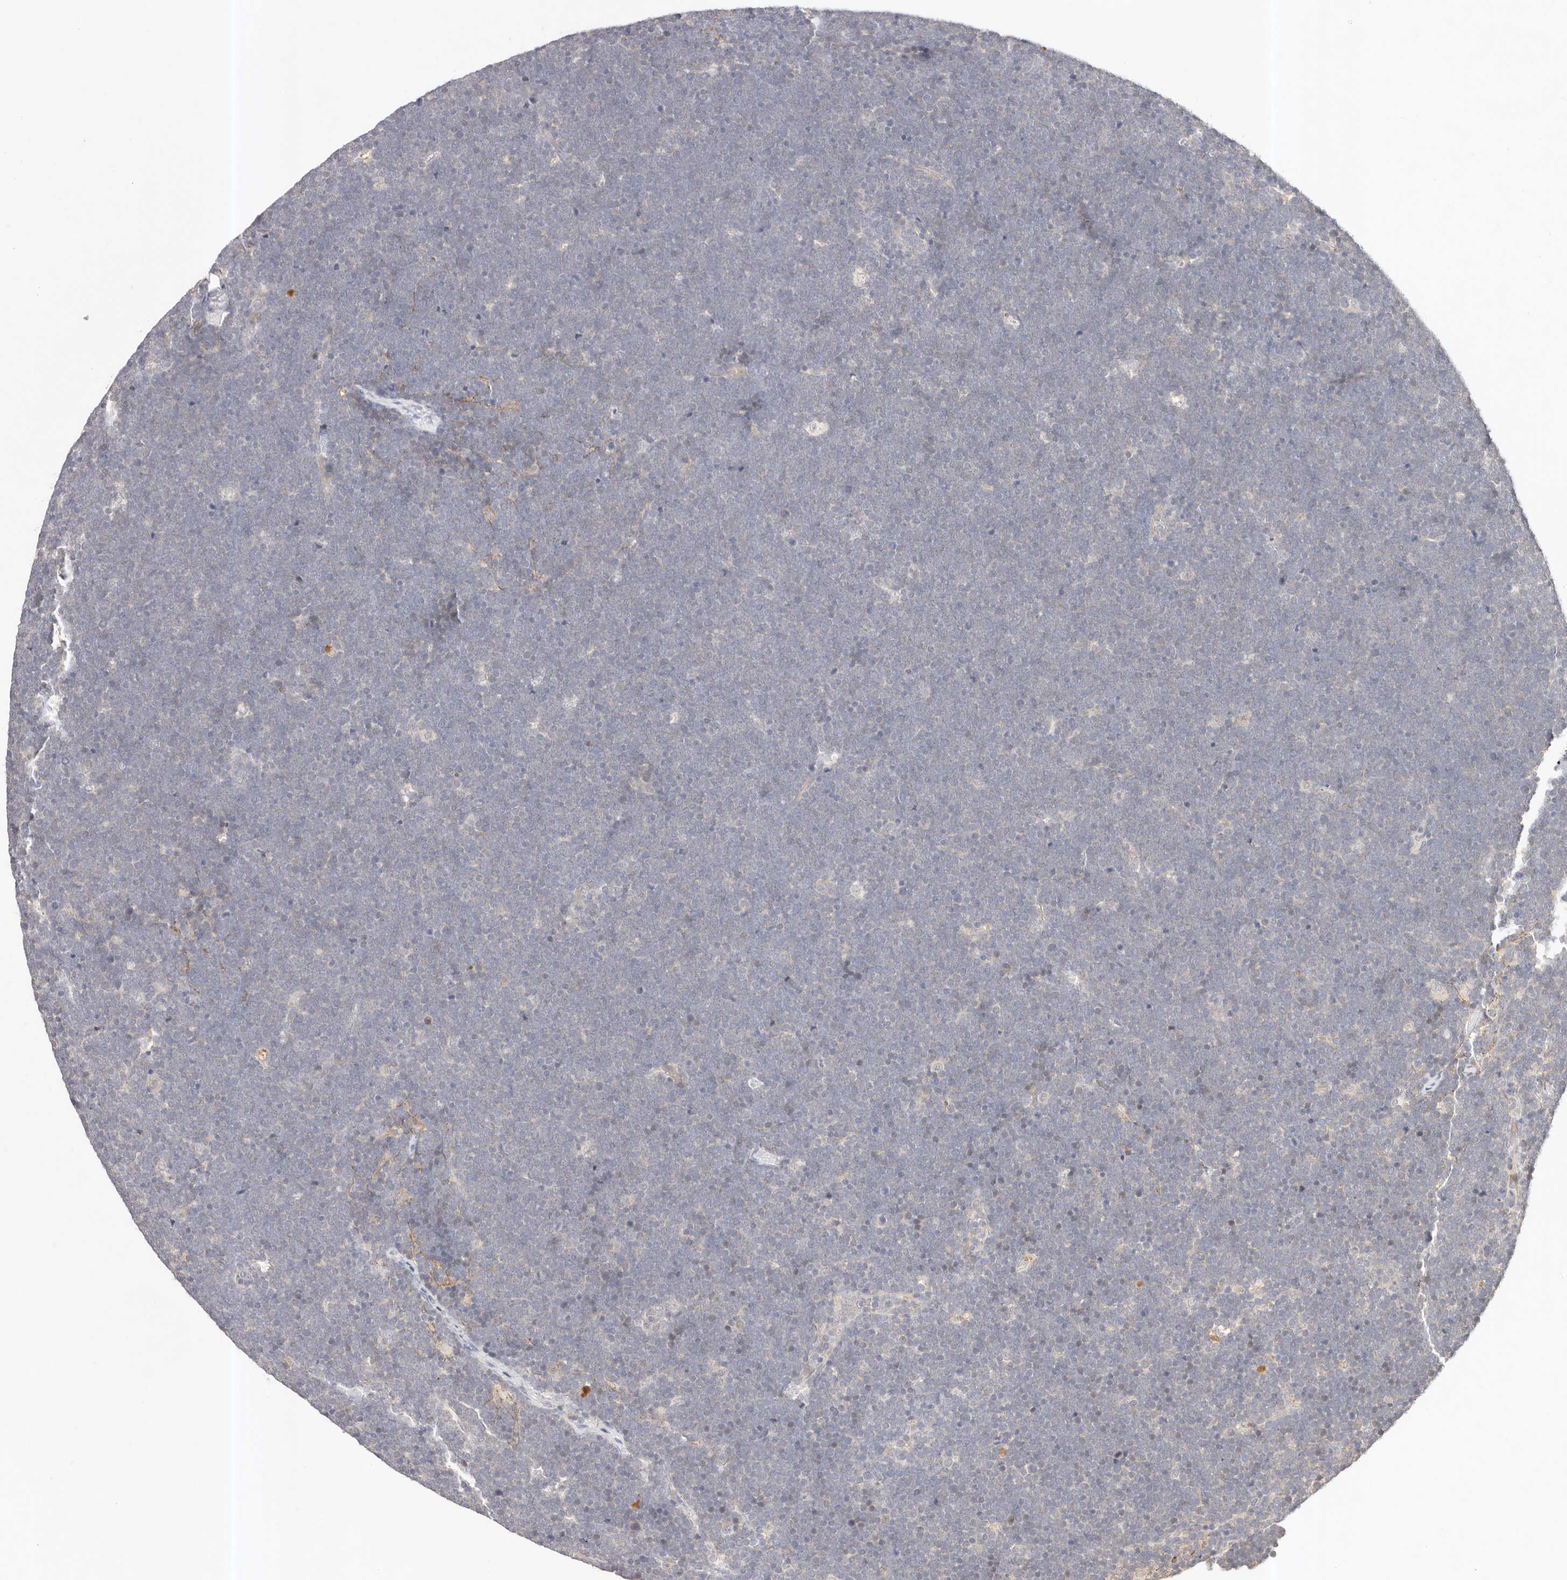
{"staining": {"intensity": "negative", "quantity": "none", "location": "none"}, "tissue": "lymphoma", "cell_type": "Tumor cells", "image_type": "cancer", "snomed": [{"axis": "morphology", "description": "Malignant lymphoma, non-Hodgkin's type, High grade"}, {"axis": "topography", "description": "Lymph node"}], "caption": "The micrograph shows no staining of tumor cells in high-grade malignant lymphoma, non-Hodgkin's type.", "gene": "CXADR", "patient": {"sex": "male", "age": 13}}